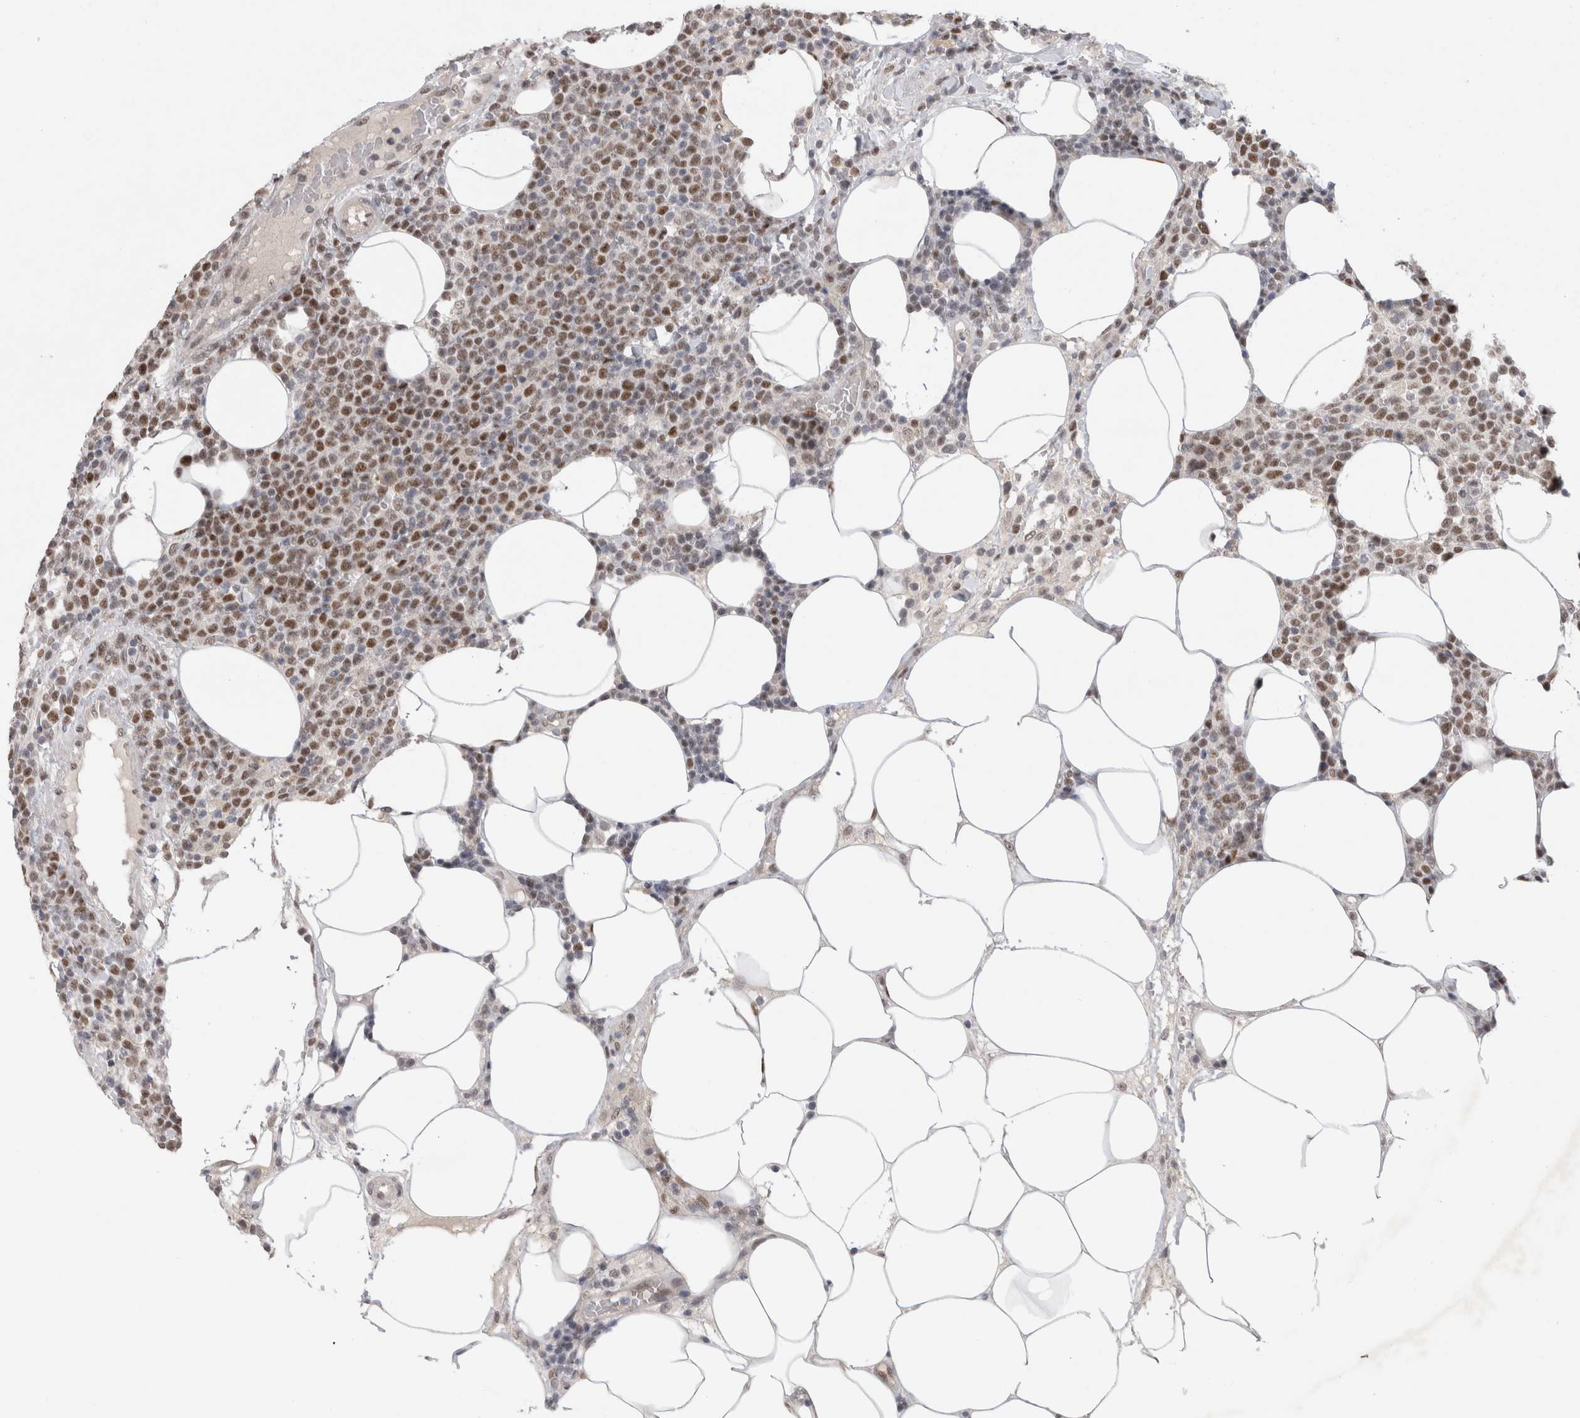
{"staining": {"intensity": "moderate", "quantity": ">75%", "location": "nuclear"}, "tissue": "lymphoma", "cell_type": "Tumor cells", "image_type": "cancer", "snomed": [{"axis": "morphology", "description": "Malignant lymphoma, non-Hodgkin's type, High grade"}, {"axis": "topography", "description": "Lymph node"}], "caption": "Protein expression analysis of lymphoma exhibits moderate nuclear expression in about >75% of tumor cells.", "gene": "RECQL4", "patient": {"sex": "male", "age": 61}}